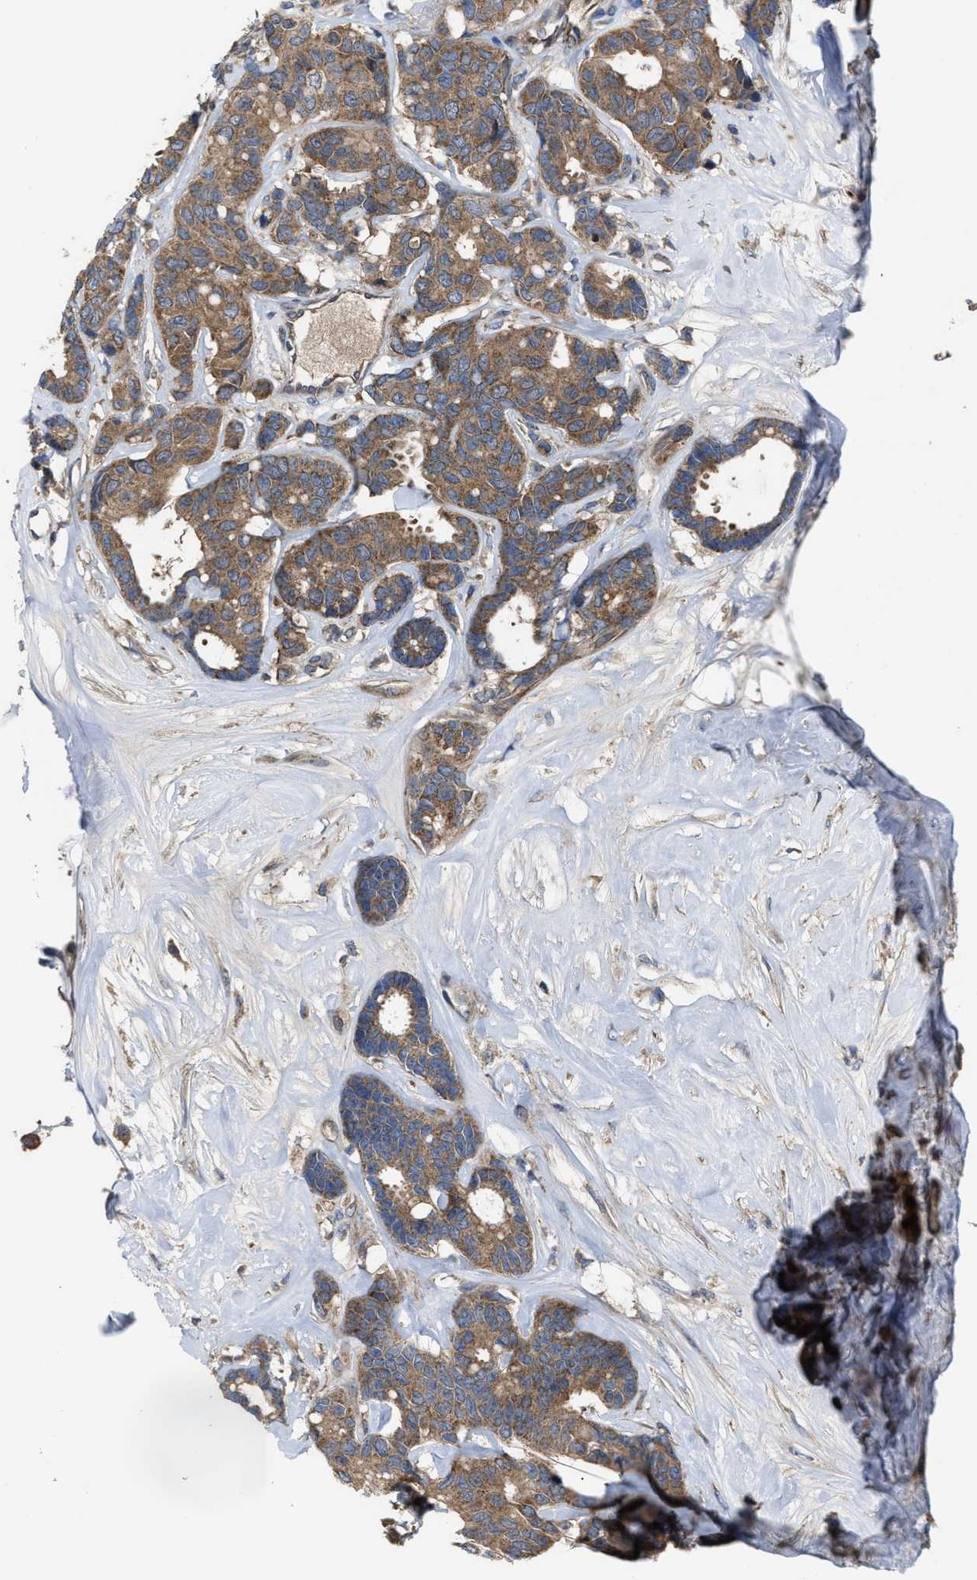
{"staining": {"intensity": "moderate", "quantity": ">75%", "location": "cytoplasmic/membranous"}, "tissue": "breast cancer", "cell_type": "Tumor cells", "image_type": "cancer", "snomed": [{"axis": "morphology", "description": "Duct carcinoma"}, {"axis": "topography", "description": "Breast"}], "caption": "A brown stain shows moderate cytoplasmic/membranous positivity of a protein in breast invasive ductal carcinoma tumor cells.", "gene": "PASK", "patient": {"sex": "female", "age": 87}}